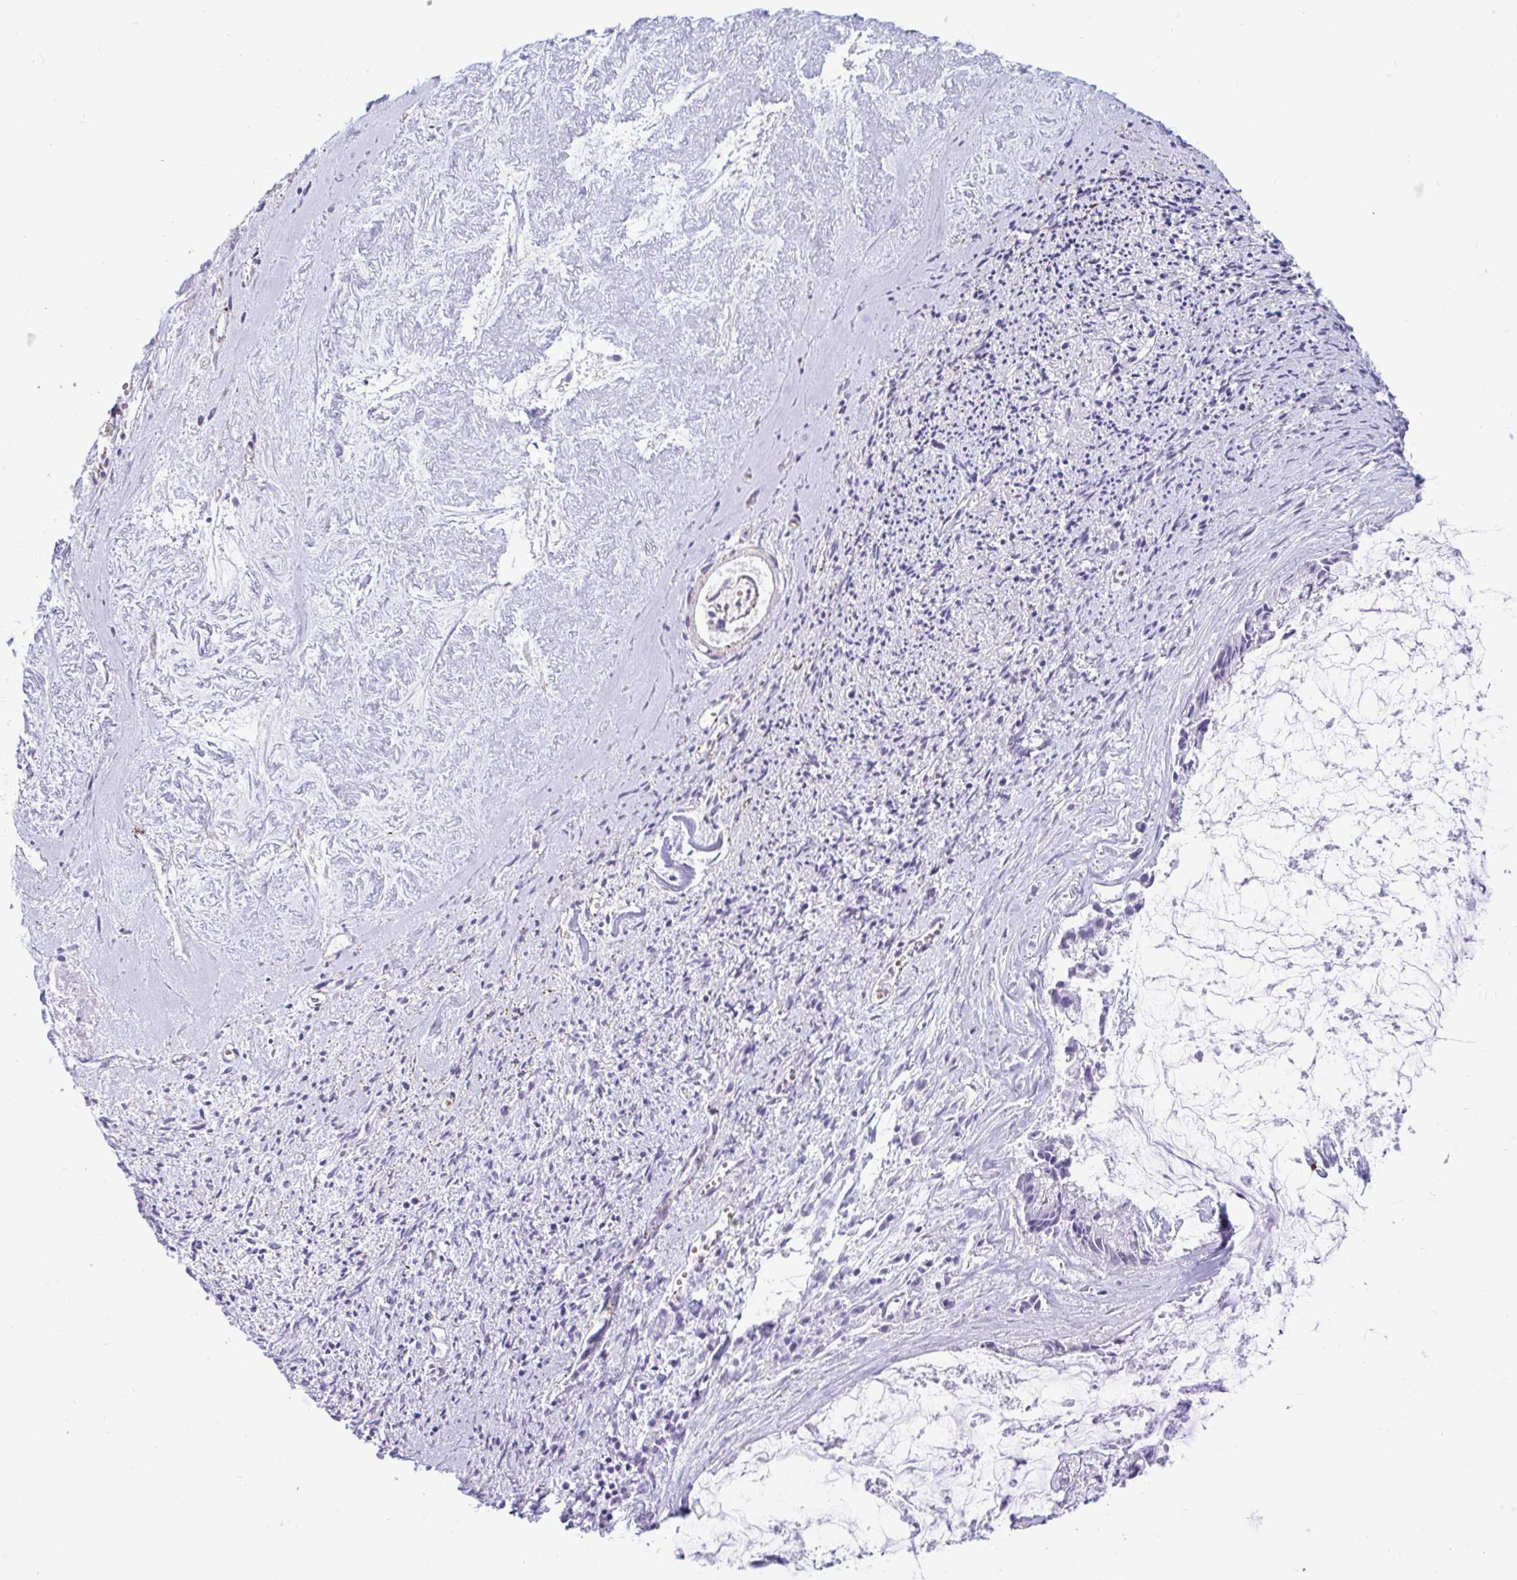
{"staining": {"intensity": "negative", "quantity": "none", "location": "none"}, "tissue": "ovarian cancer", "cell_type": "Tumor cells", "image_type": "cancer", "snomed": [{"axis": "morphology", "description": "Cystadenocarcinoma, mucinous, NOS"}, {"axis": "topography", "description": "Ovary"}], "caption": "Tumor cells show no significant expression in mucinous cystadenocarcinoma (ovarian).", "gene": "UBL3", "patient": {"sex": "female", "age": 90}}